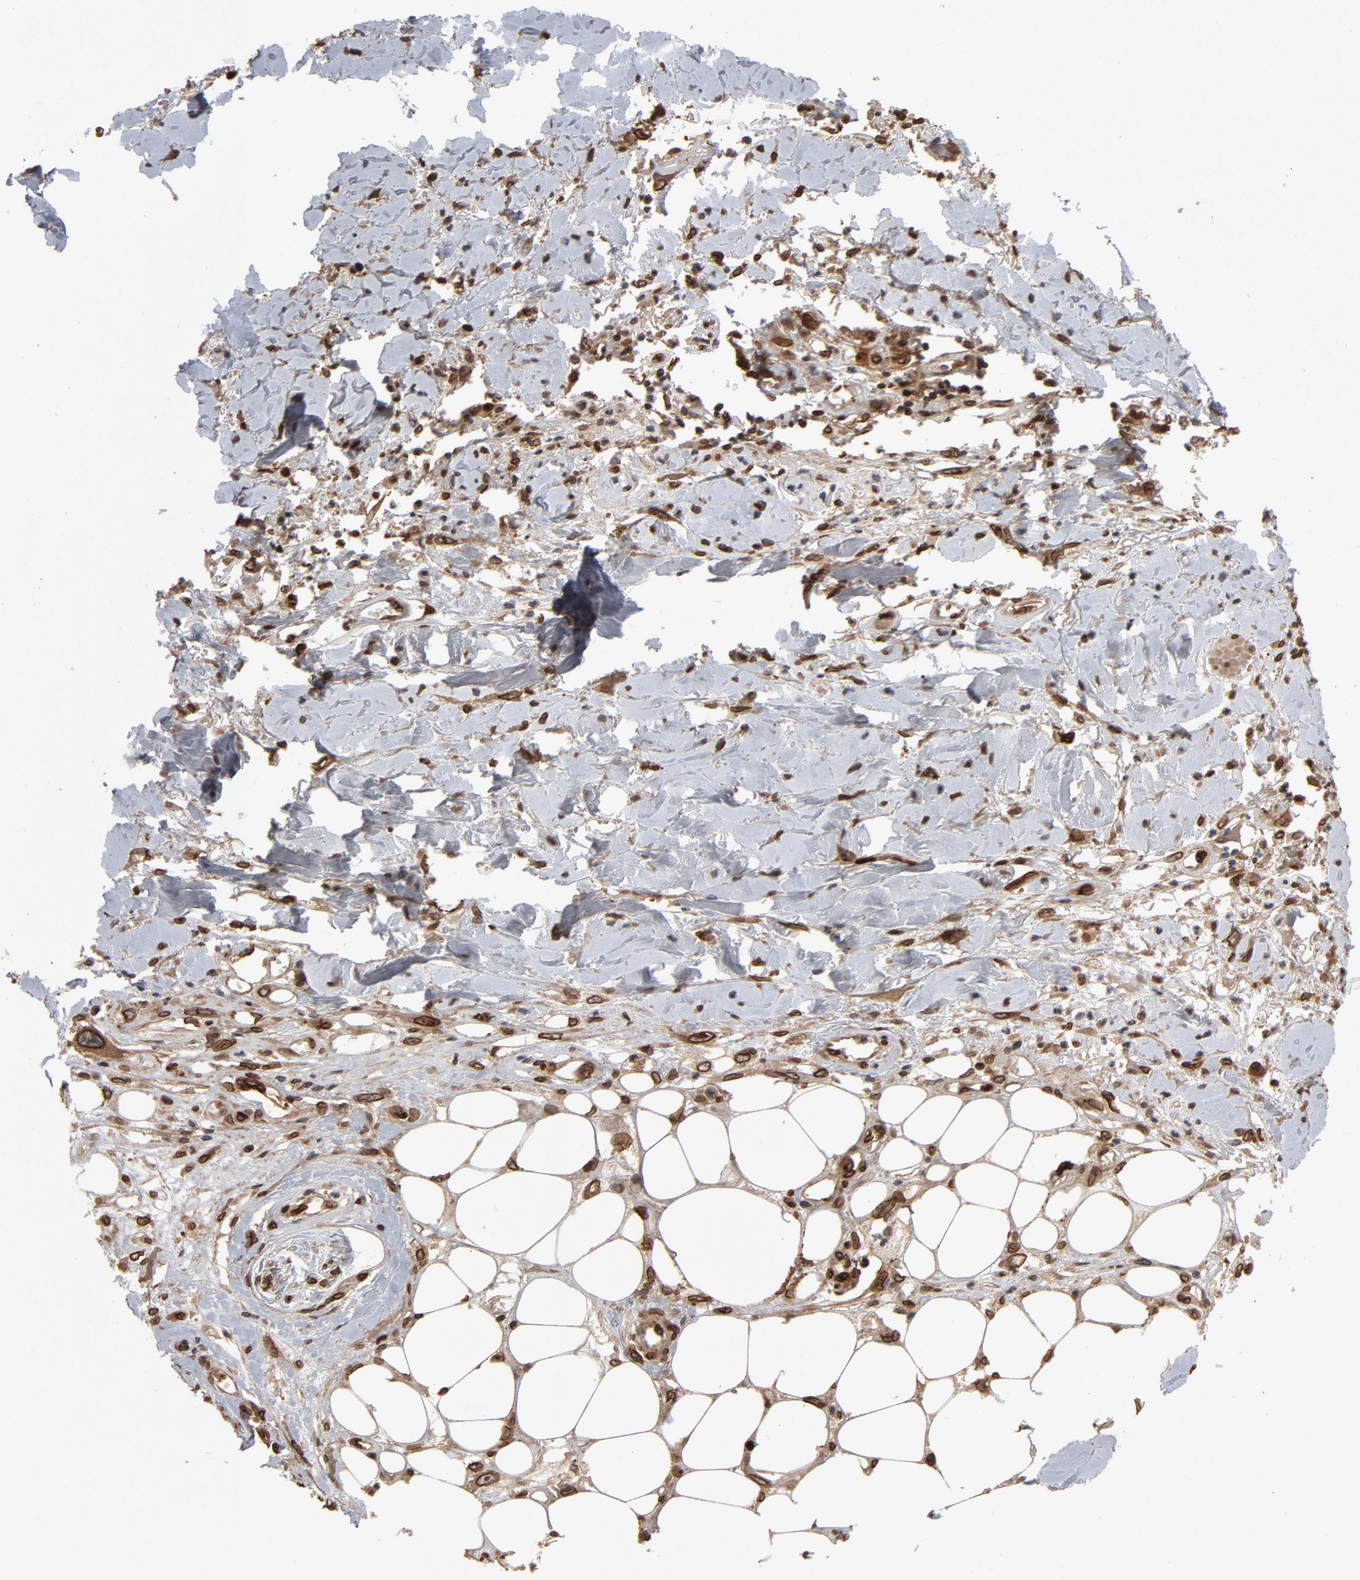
{"staining": {"intensity": "strong", "quantity": ">75%", "location": "cytoplasmic/membranous,nuclear"}, "tissue": "skin cancer", "cell_type": "Tumor cells", "image_type": "cancer", "snomed": [{"axis": "morphology", "description": "Squamous cell carcinoma, NOS"}, {"axis": "topography", "description": "Skin"}, {"axis": "topography", "description": "Anal"}], "caption": "An IHC photomicrograph of tumor tissue is shown. Protein staining in brown shows strong cytoplasmic/membranous and nuclear positivity in skin cancer within tumor cells.", "gene": "LMNA", "patient": {"sex": "female", "age": 55}}